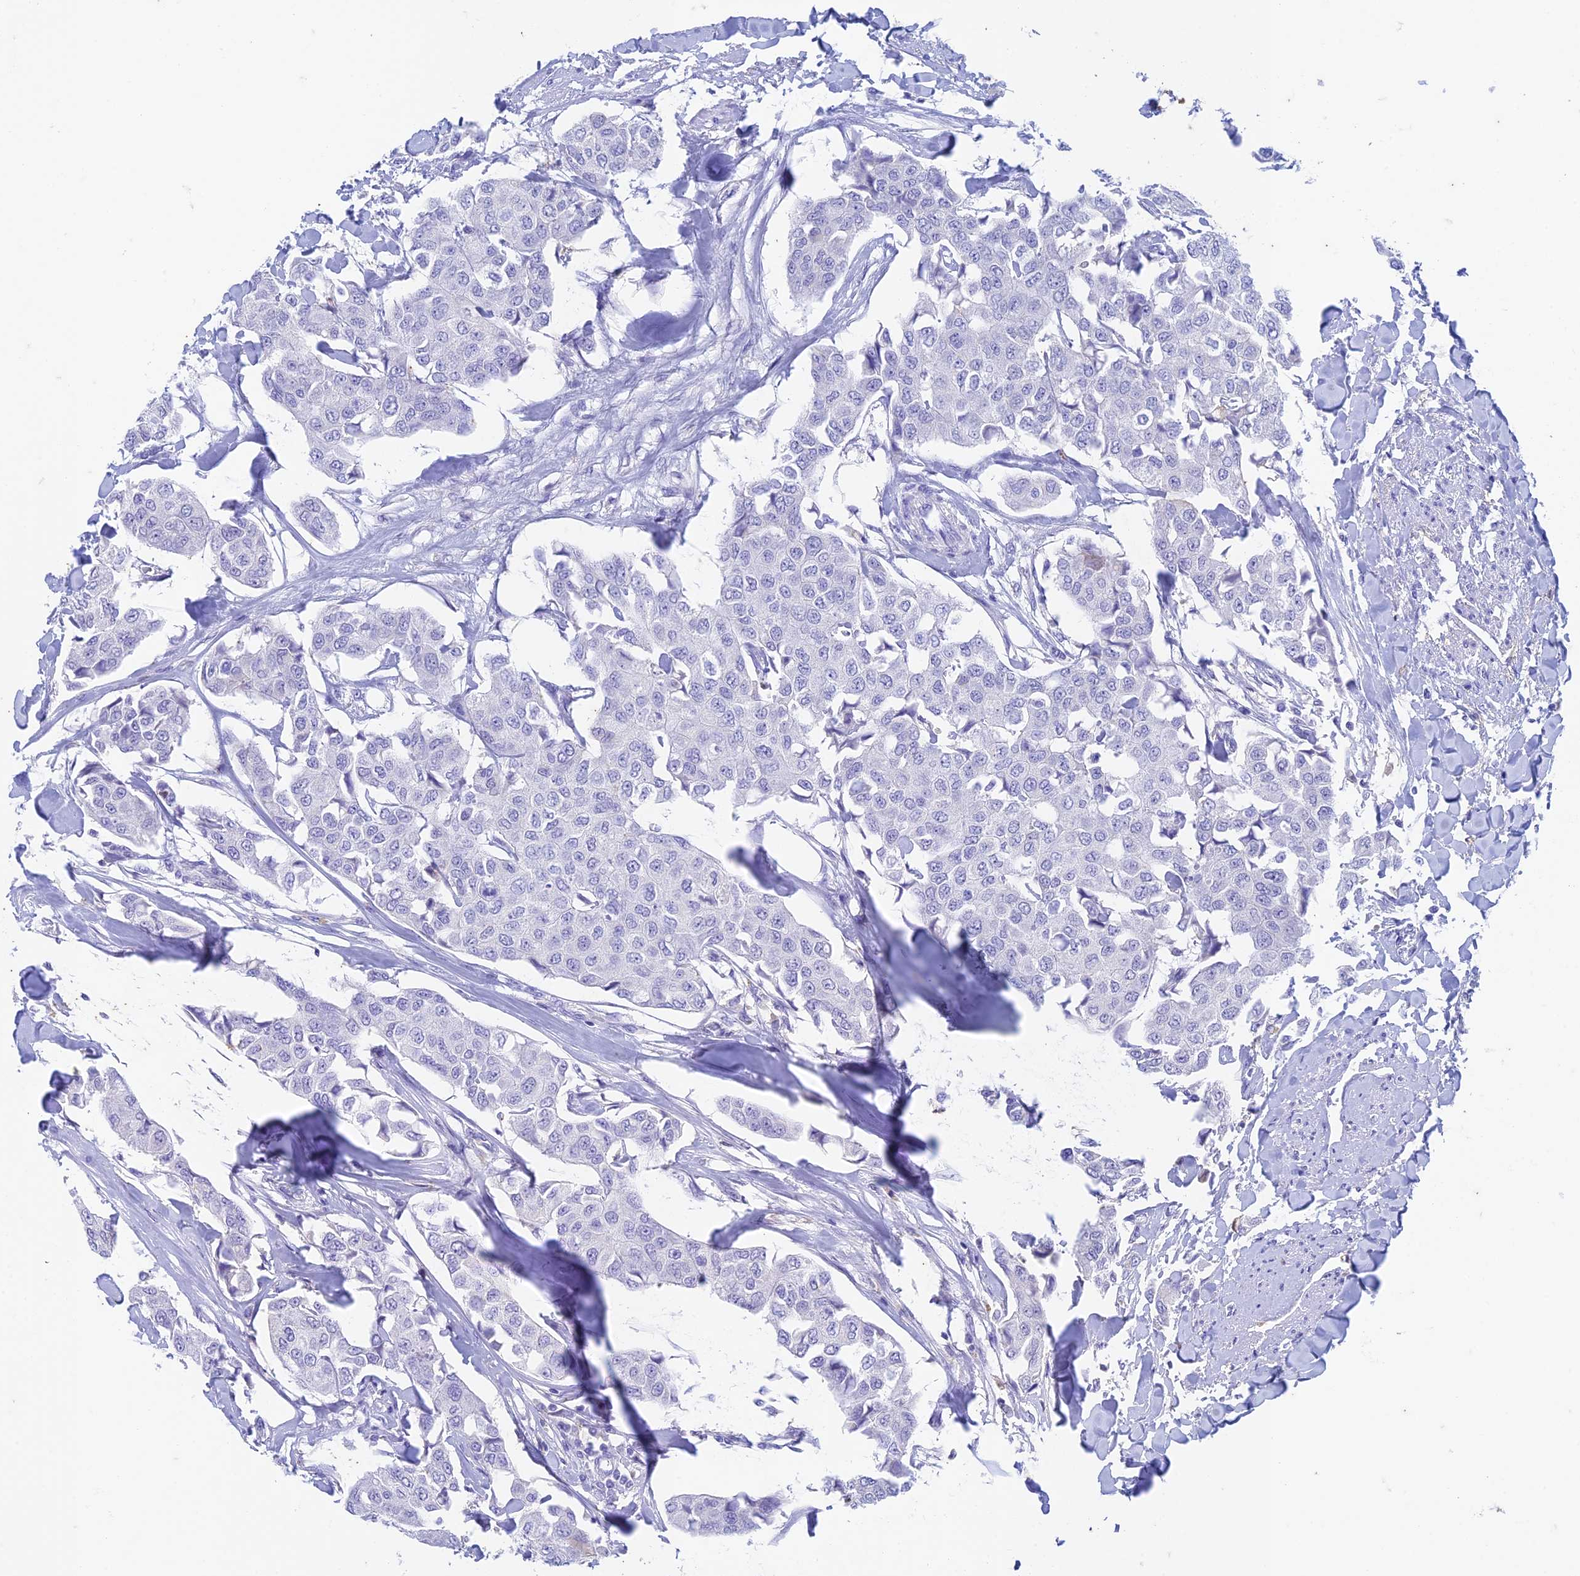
{"staining": {"intensity": "negative", "quantity": "none", "location": "none"}, "tissue": "breast cancer", "cell_type": "Tumor cells", "image_type": "cancer", "snomed": [{"axis": "morphology", "description": "Duct carcinoma"}, {"axis": "topography", "description": "Breast"}], "caption": "This is an IHC micrograph of human breast cancer. There is no positivity in tumor cells.", "gene": "FGF7", "patient": {"sex": "female", "age": 80}}